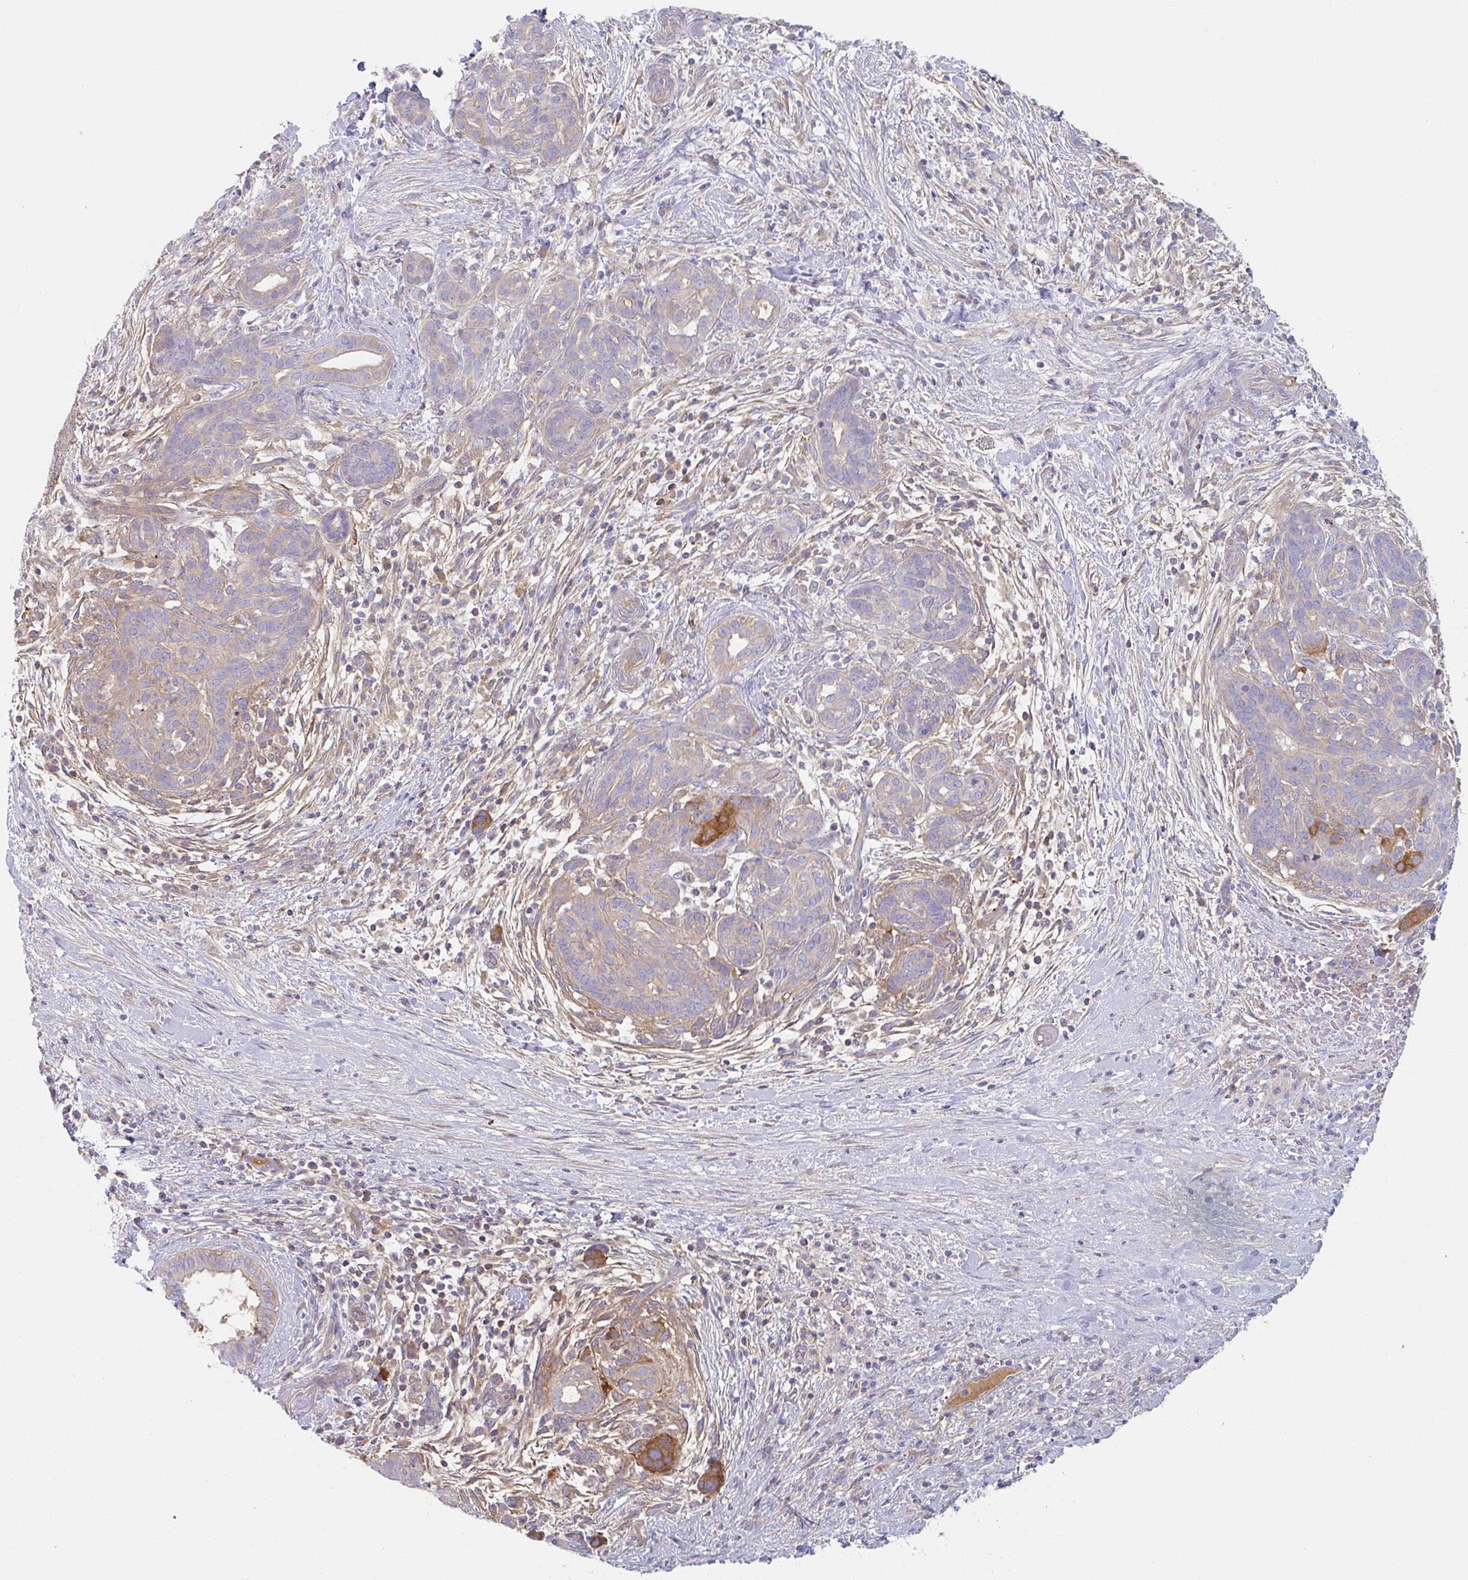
{"staining": {"intensity": "weak", "quantity": "<25%", "location": "cytoplasmic/membranous"}, "tissue": "pancreatic cancer", "cell_type": "Tumor cells", "image_type": "cancer", "snomed": [{"axis": "morphology", "description": "Adenocarcinoma, NOS"}, {"axis": "topography", "description": "Pancreas"}], "caption": "Tumor cells are negative for brown protein staining in pancreatic cancer (adenocarcinoma).", "gene": "AMPD2", "patient": {"sex": "male", "age": 44}}